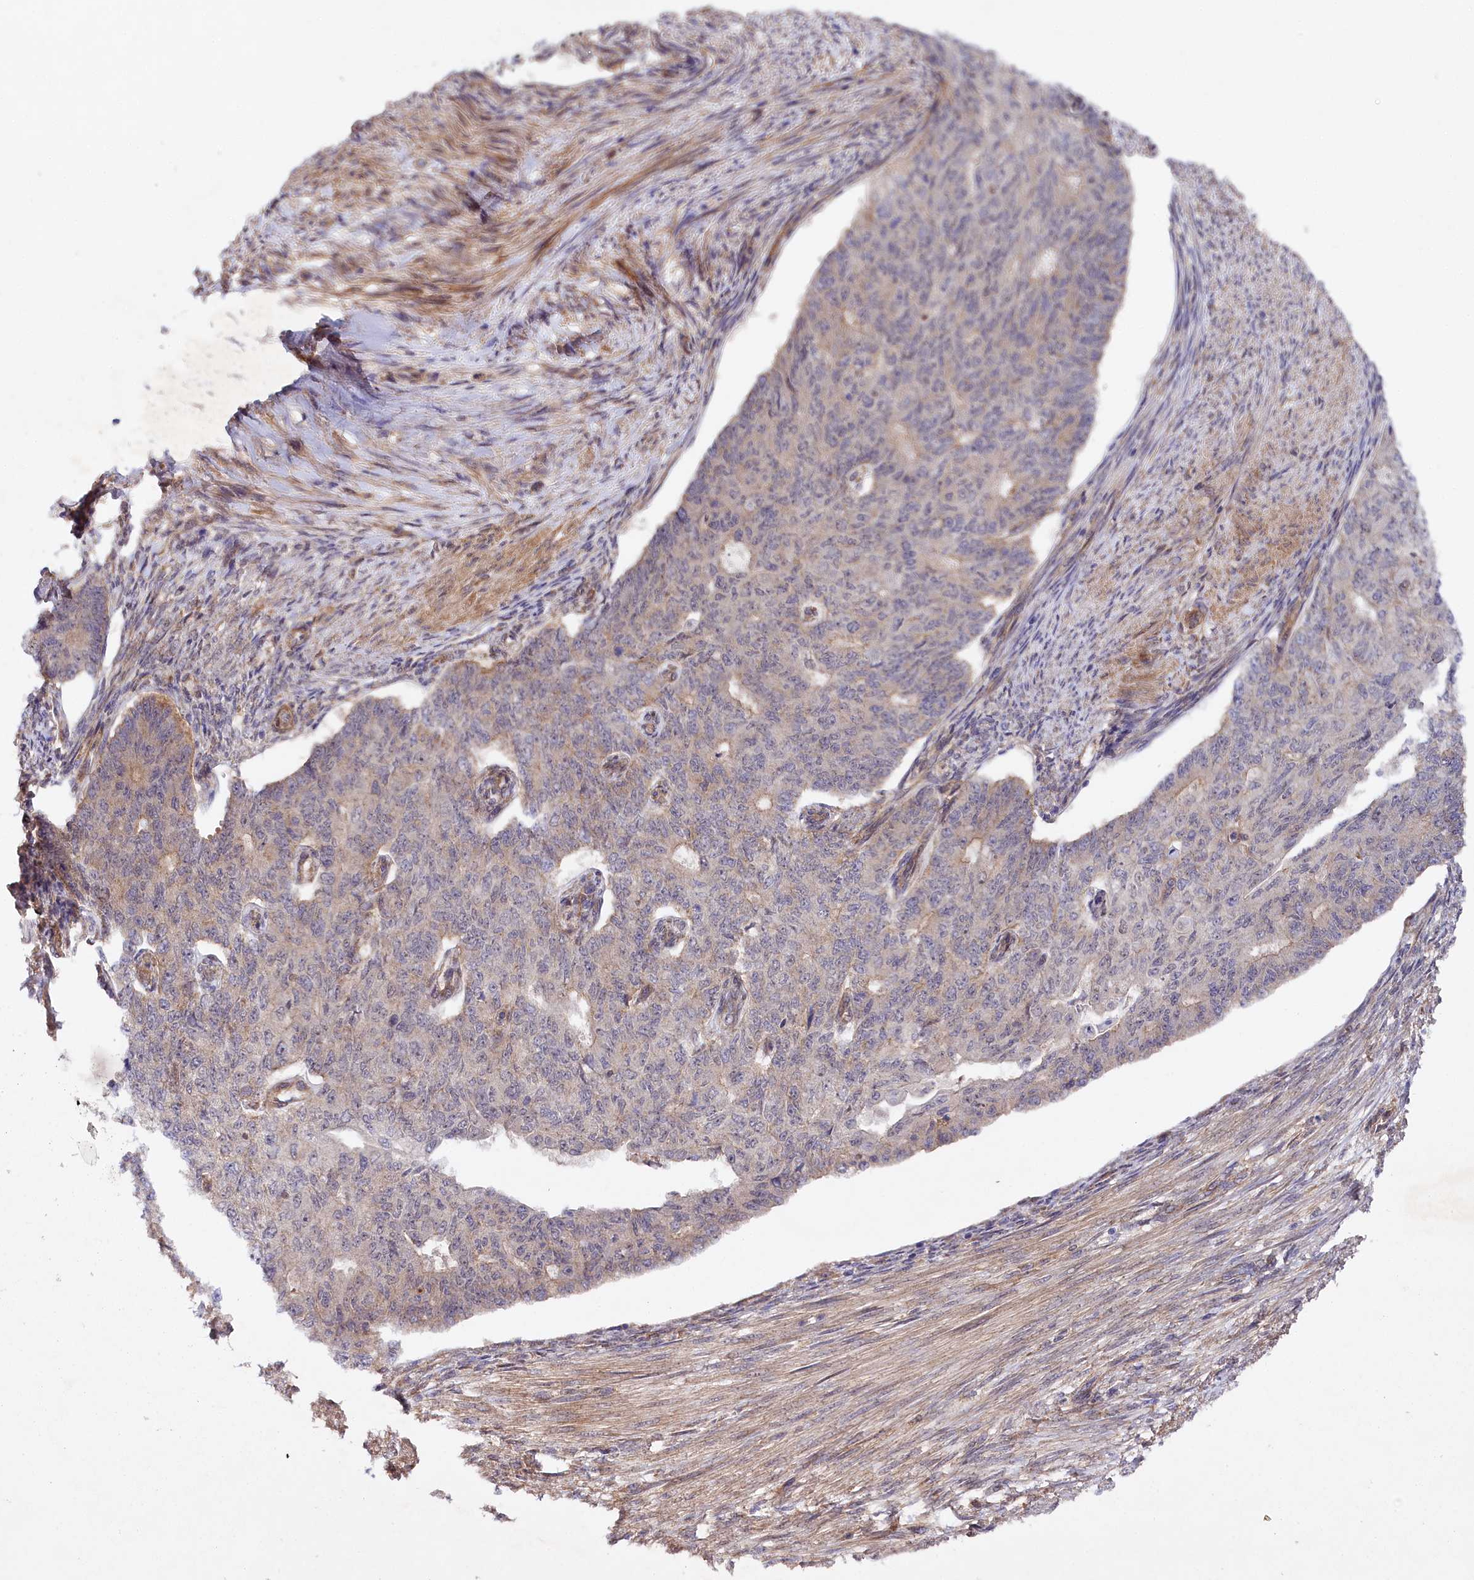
{"staining": {"intensity": "weak", "quantity": "<25%", "location": "cytoplasmic/membranous"}, "tissue": "endometrial cancer", "cell_type": "Tumor cells", "image_type": "cancer", "snomed": [{"axis": "morphology", "description": "Adenocarcinoma, NOS"}, {"axis": "topography", "description": "Endometrium"}], "caption": "Tumor cells are negative for protein expression in human adenocarcinoma (endometrial).", "gene": "PHLDB1", "patient": {"sex": "female", "age": 32}}